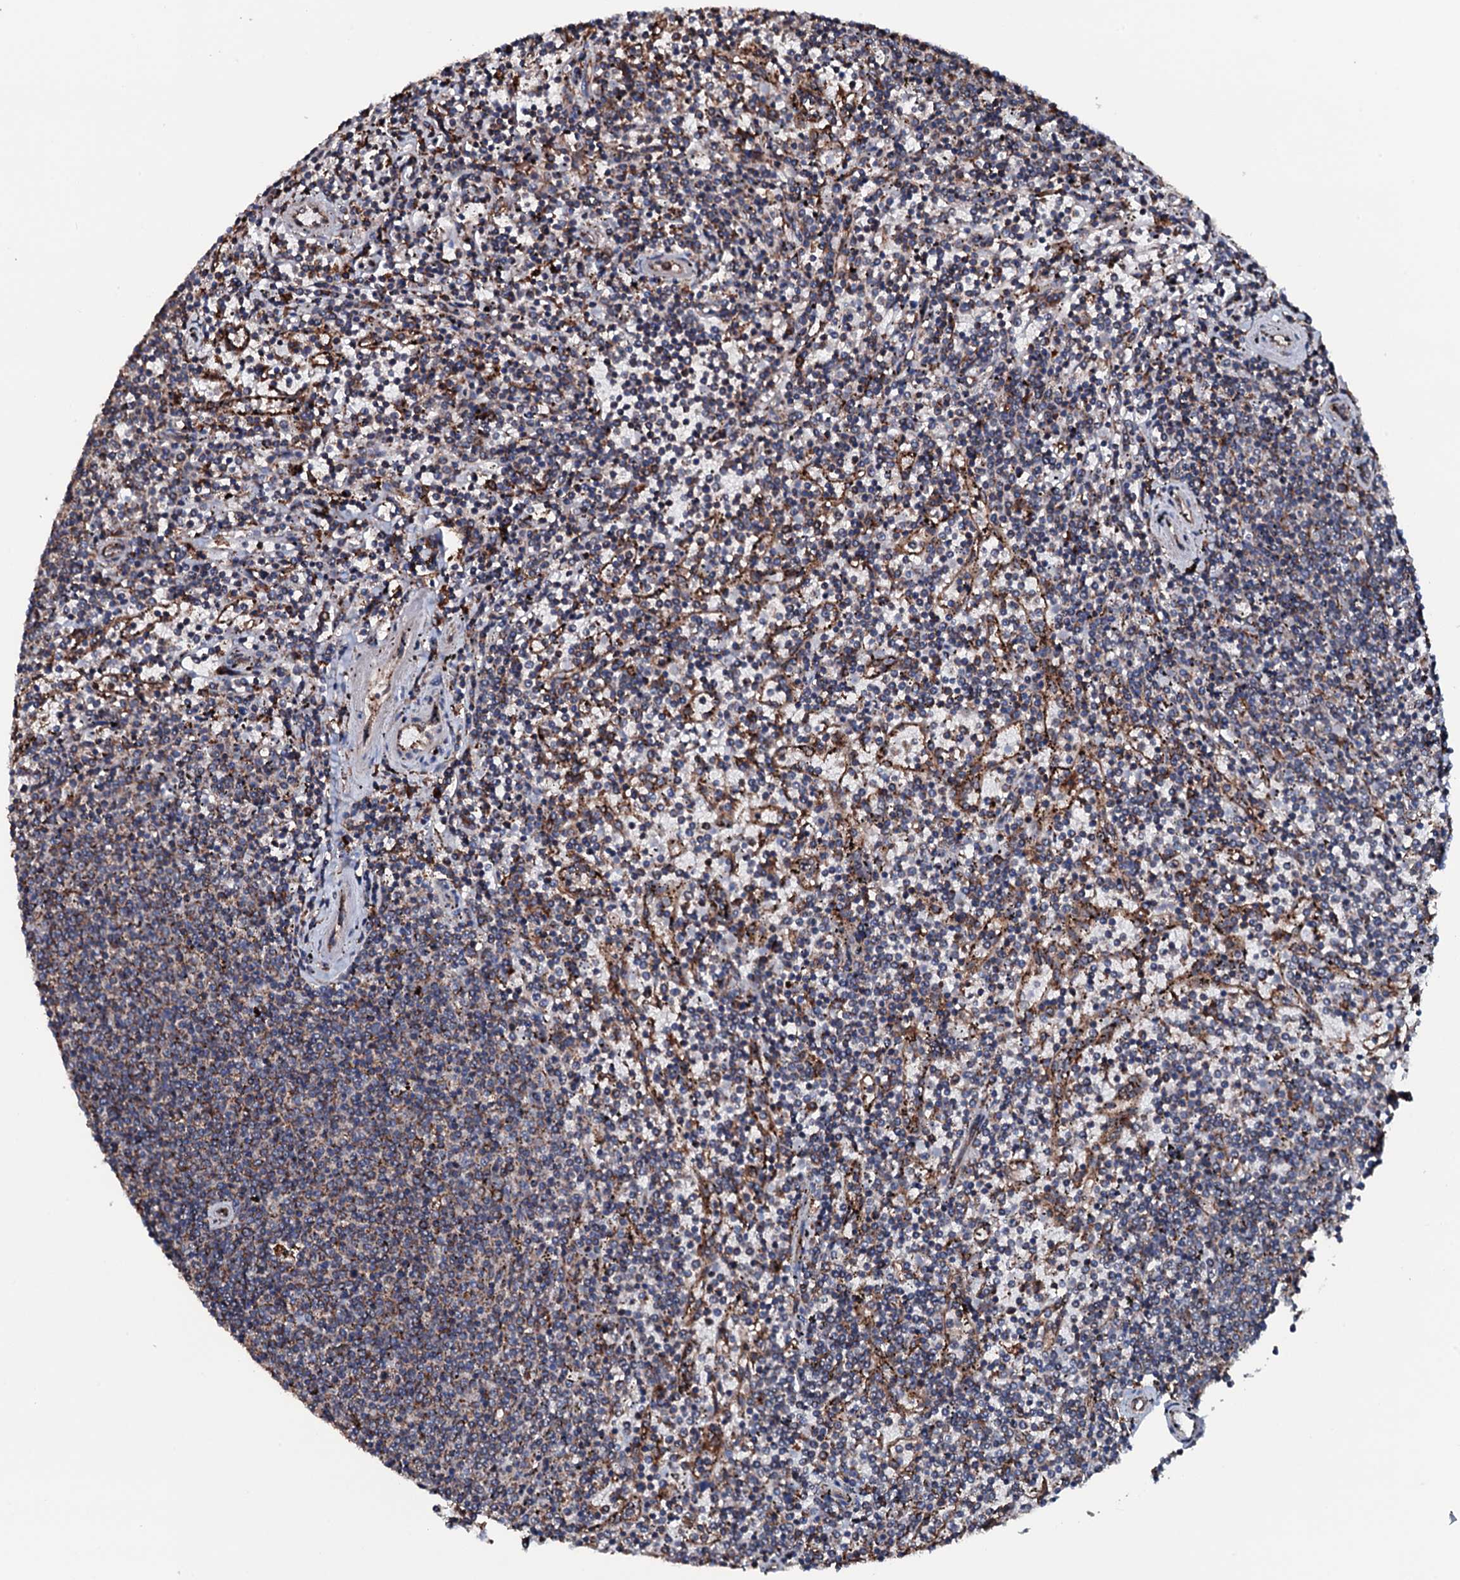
{"staining": {"intensity": "moderate", "quantity": ">75%", "location": "cytoplasmic/membranous"}, "tissue": "lymphoma", "cell_type": "Tumor cells", "image_type": "cancer", "snomed": [{"axis": "morphology", "description": "Malignant lymphoma, non-Hodgkin's type, Low grade"}, {"axis": "topography", "description": "Spleen"}], "caption": "Moderate cytoplasmic/membranous staining for a protein is seen in approximately >75% of tumor cells of lymphoma using immunohistochemistry (IHC).", "gene": "RAB12", "patient": {"sex": "female", "age": 50}}